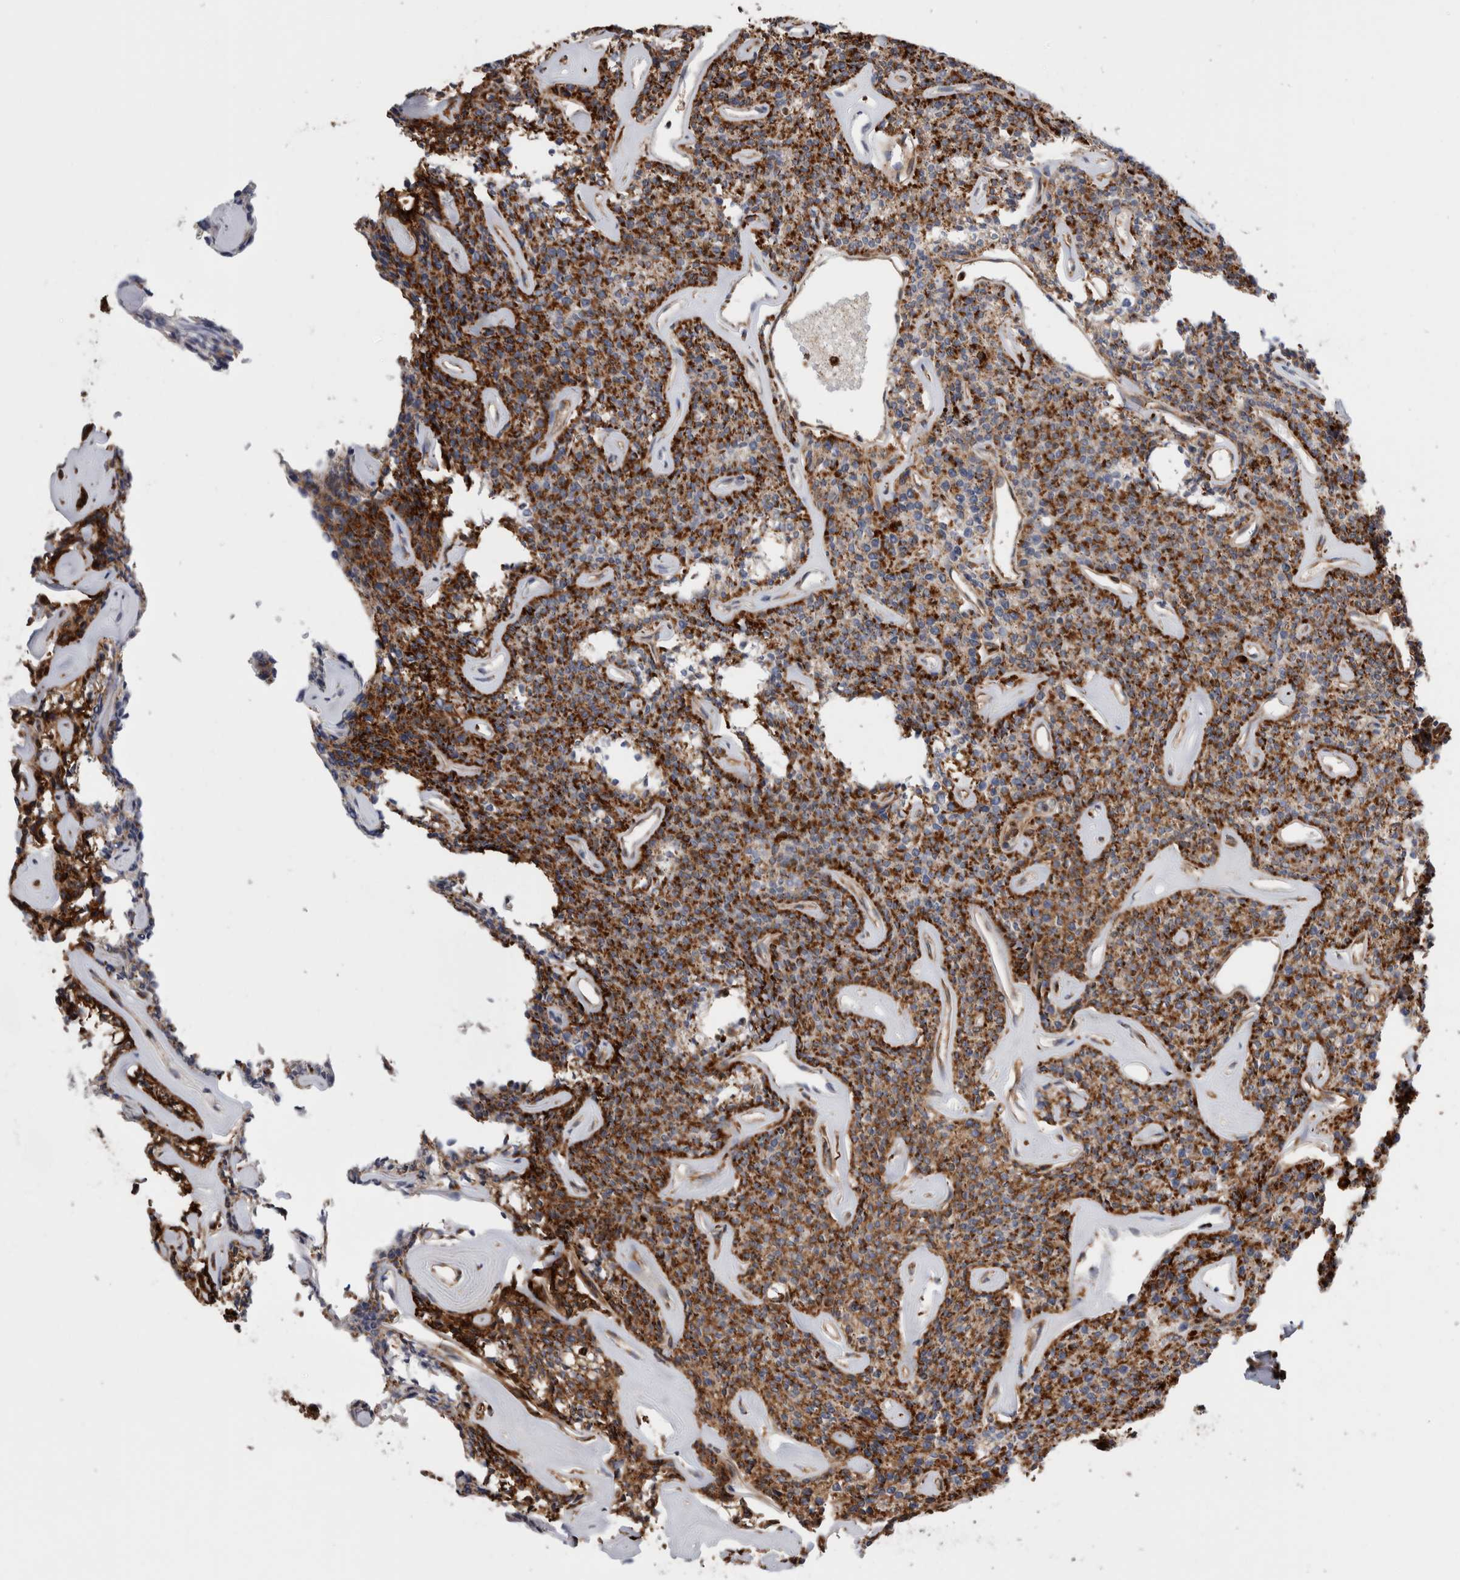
{"staining": {"intensity": "strong", "quantity": ">75%", "location": "cytoplasmic/membranous"}, "tissue": "parathyroid gland", "cell_type": "Glandular cells", "image_type": "normal", "snomed": [{"axis": "morphology", "description": "Normal tissue, NOS"}, {"axis": "topography", "description": "Parathyroid gland"}], "caption": "Immunohistochemical staining of benign human parathyroid gland reveals high levels of strong cytoplasmic/membranous positivity in about >75% of glandular cells. Using DAB (3,3'-diaminobenzidine) (brown) and hematoxylin (blue) stains, captured at high magnification using brightfield microscopy.", "gene": "CCDC88B", "patient": {"sex": "male", "age": 46}}